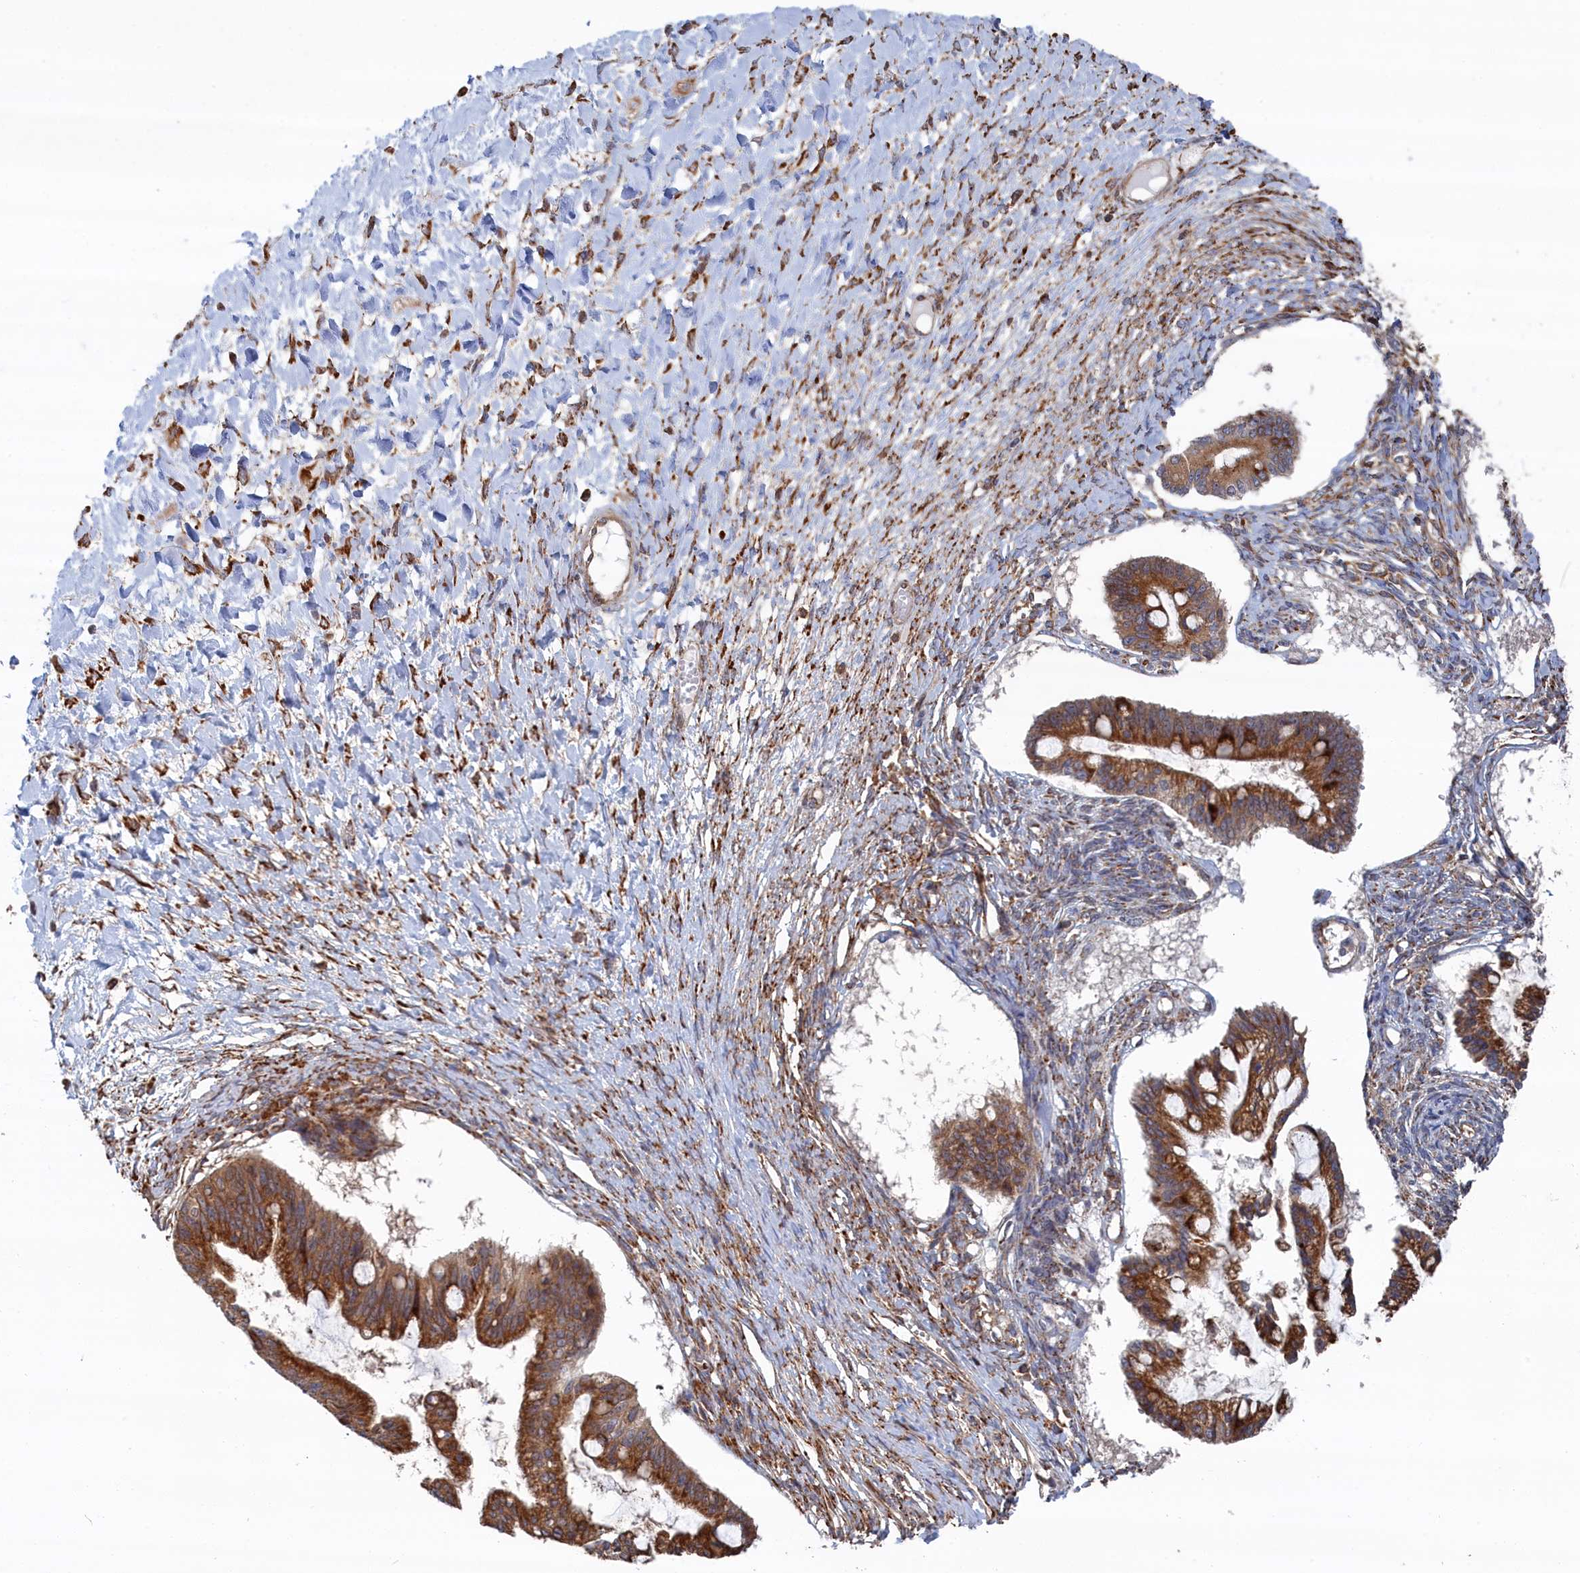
{"staining": {"intensity": "moderate", "quantity": ">75%", "location": "cytoplasmic/membranous"}, "tissue": "ovarian cancer", "cell_type": "Tumor cells", "image_type": "cancer", "snomed": [{"axis": "morphology", "description": "Cystadenocarcinoma, mucinous, NOS"}, {"axis": "topography", "description": "Ovary"}], "caption": "Immunohistochemical staining of ovarian mucinous cystadenocarcinoma shows moderate cytoplasmic/membranous protein positivity in approximately >75% of tumor cells.", "gene": "BPIFB6", "patient": {"sex": "female", "age": 73}}